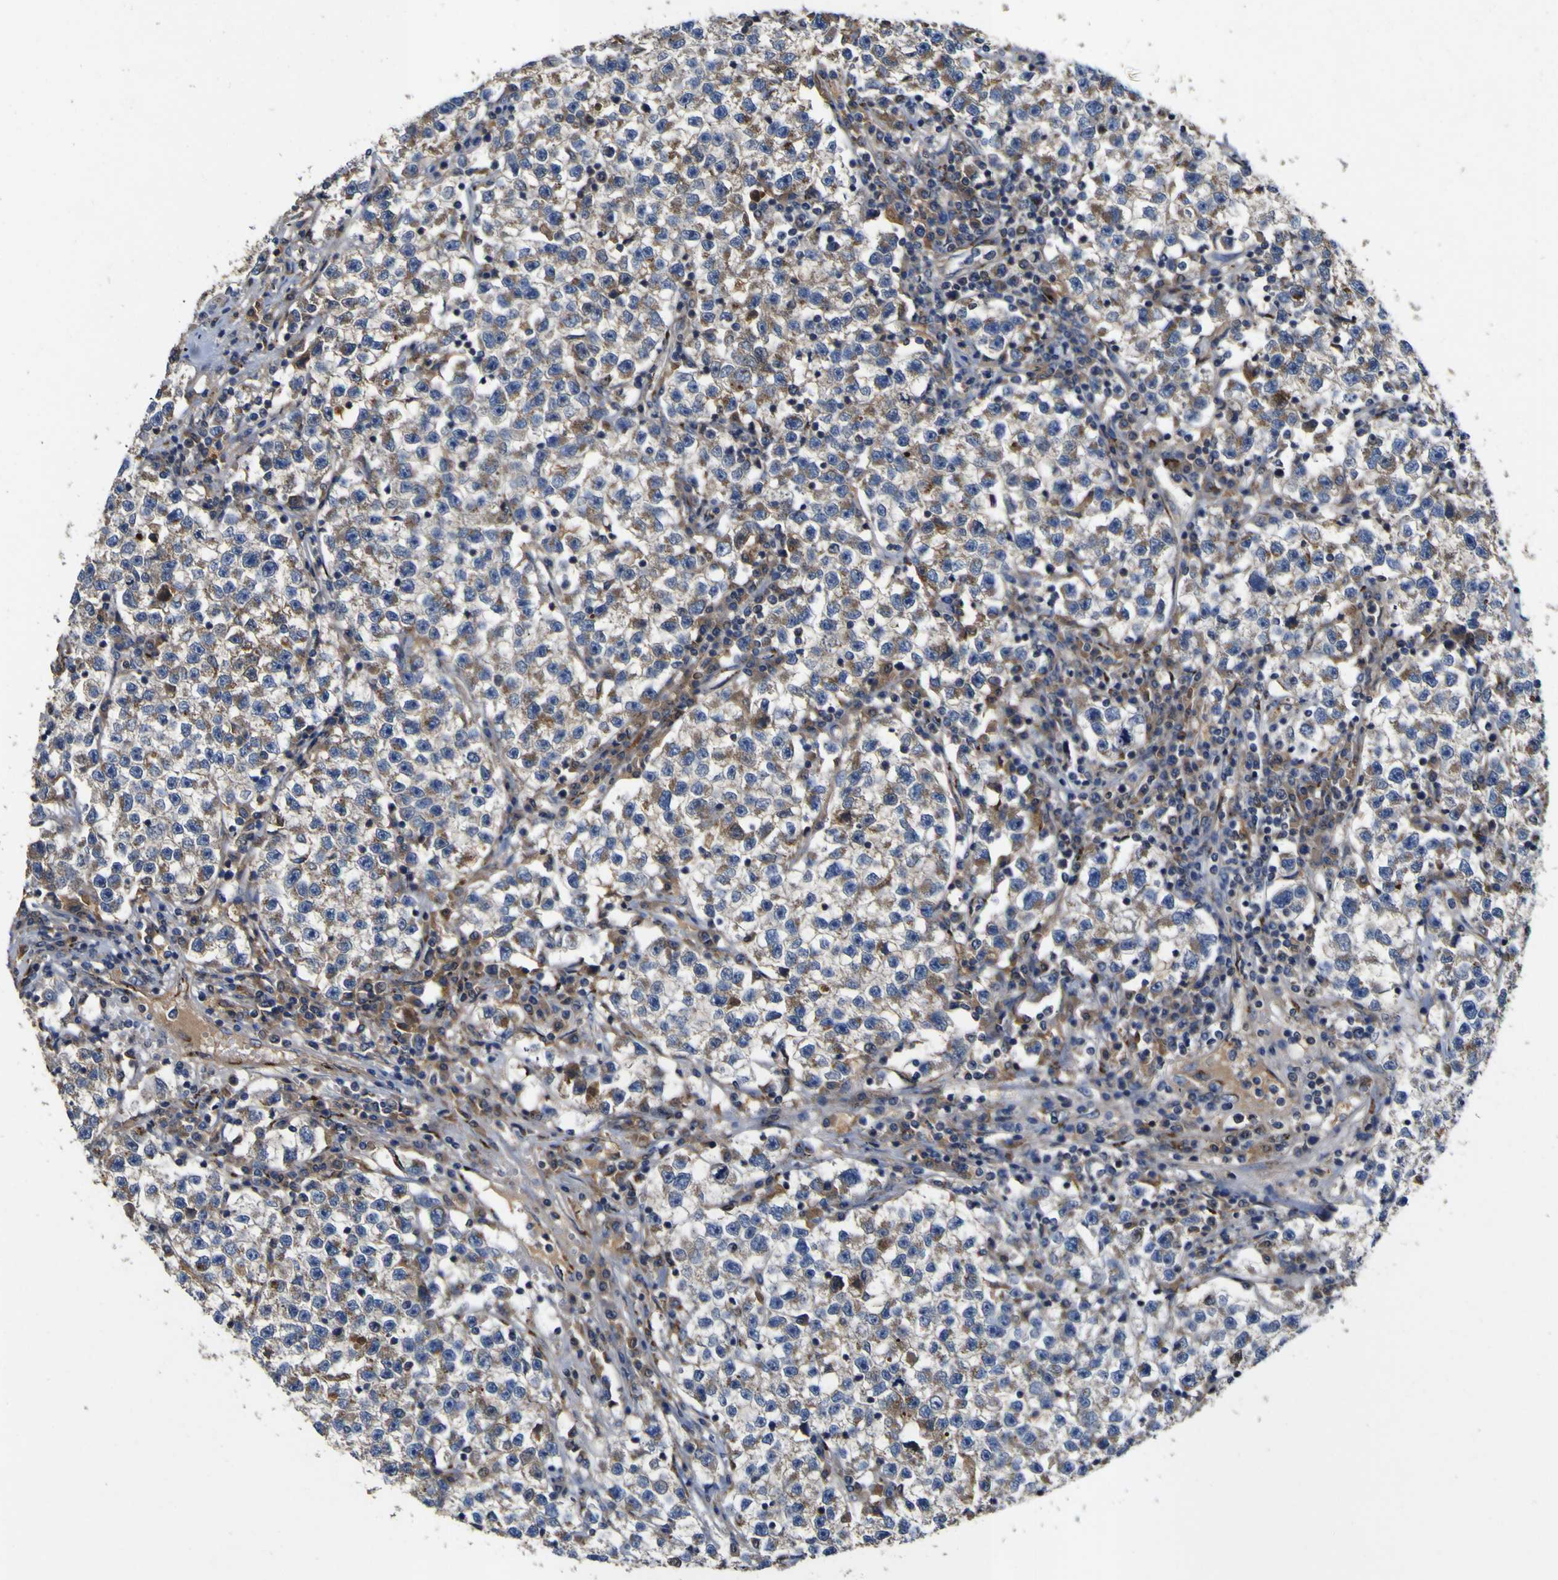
{"staining": {"intensity": "moderate", "quantity": ">75%", "location": "cytoplasmic/membranous"}, "tissue": "testis cancer", "cell_type": "Tumor cells", "image_type": "cancer", "snomed": [{"axis": "morphology", "description": "Seminoma, NOS"}, {"axis": "topography", "description": "Testis"}], "caption": "Moderate cytoplasmic/membranous positivity for a protein is present in about >75% of tumor cells of testis cancer (seminoma) using IHC.", "gene": "COA1", "patient": {"sex": "male", "age": 22}}